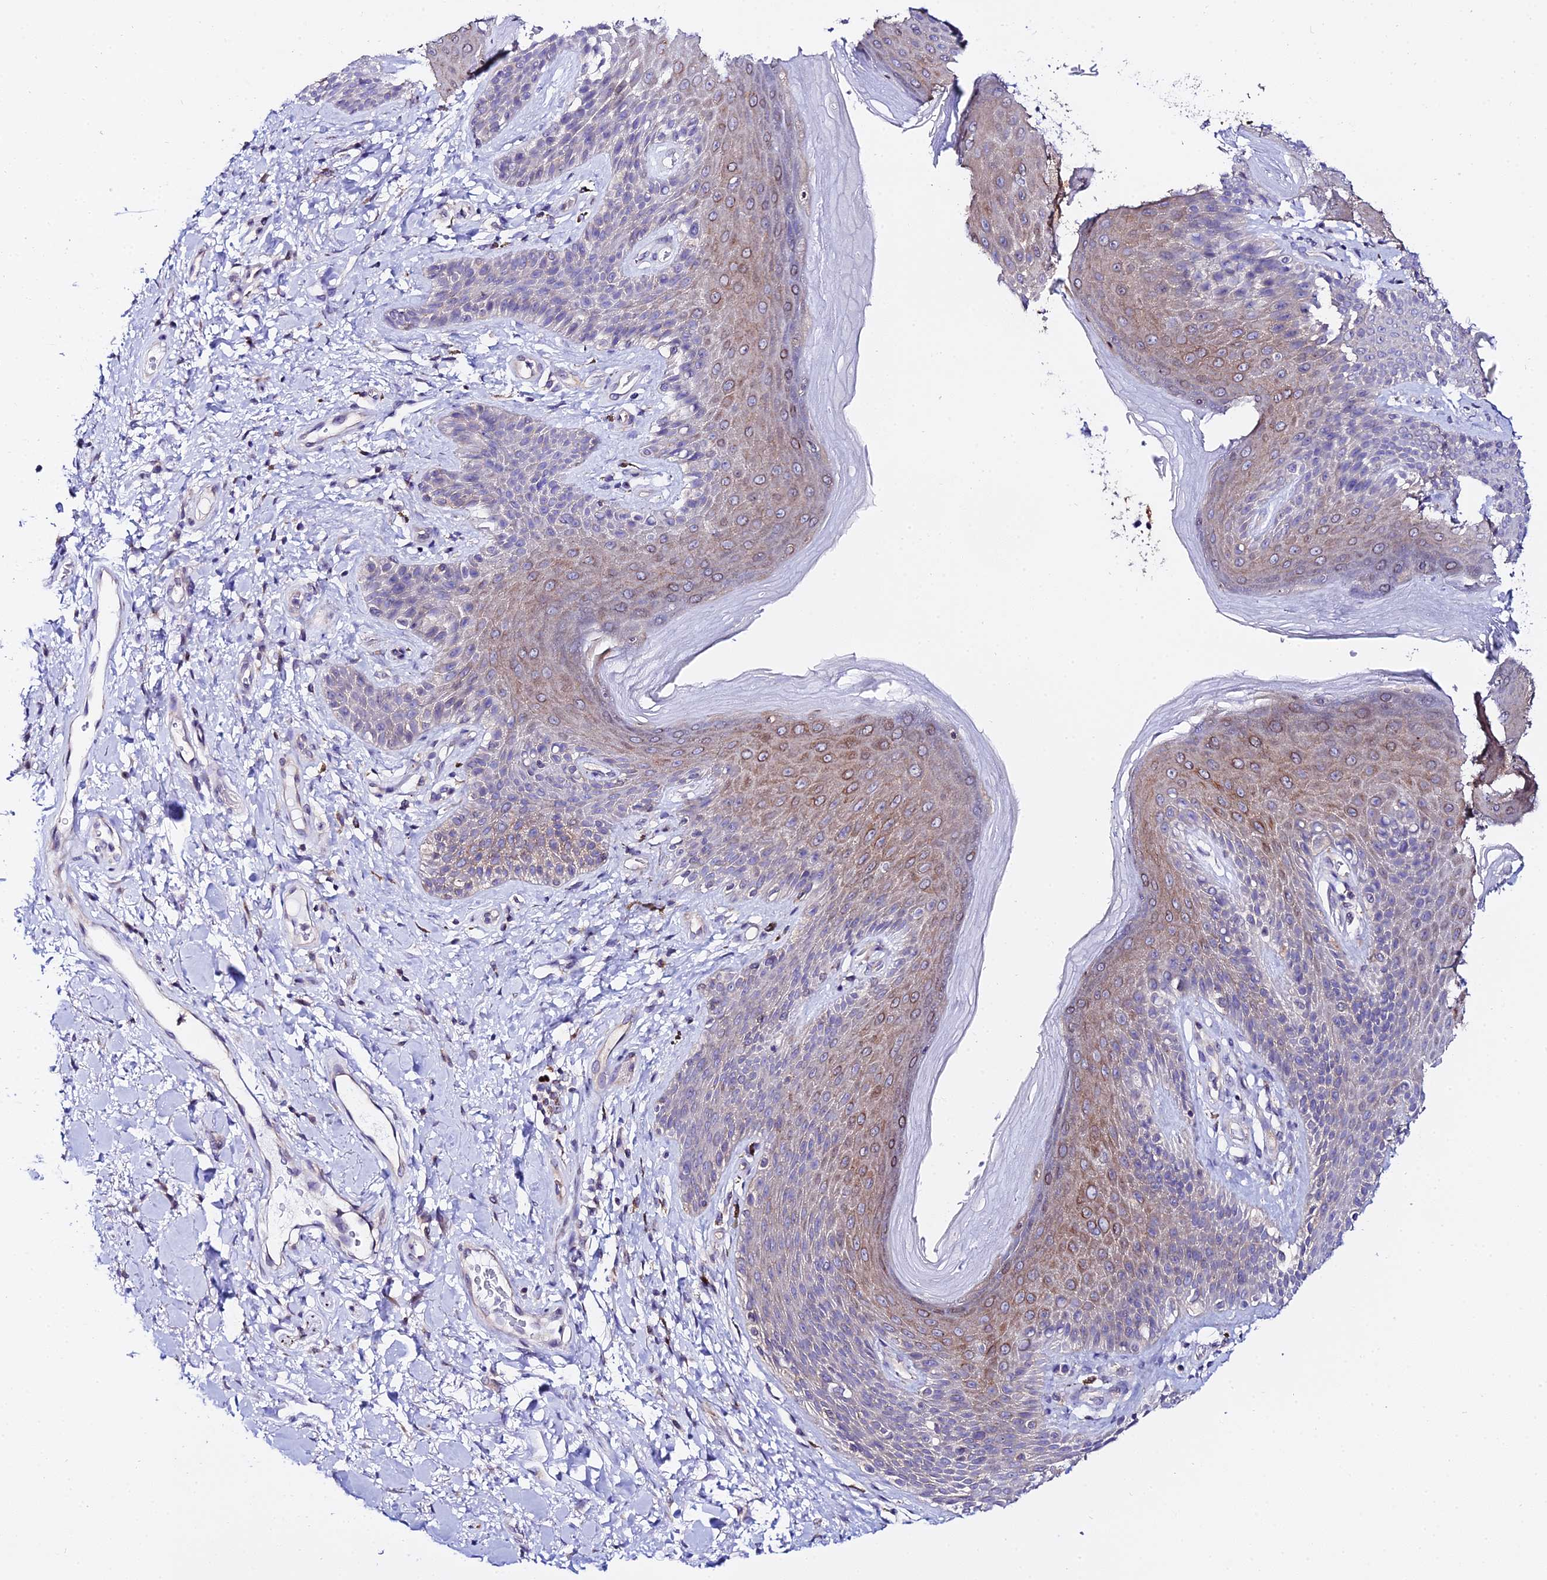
{"staining": {"intensity": "moderate", "quantity": "25%-75%", "location": "cytoplasmic/membranous"}, "tissue": "skin", "cell_type": "Epidermal cells", "image_type": "normal", "snomed": [{"axis": "morphology", "description": "Normal tissue, NOS"}, {"axis": "topography", "description": "Anal"}], "caption": "Immunohistochemistry (IHC) photomicrograph of benign skin stained for a protein (brown), which displays medium levels of moderate cytoplasmic/membranous expression in about 25%-75% of epidermal cells.", "gene": "ATG16L2", "patient": {"sex": "female", "age": 89}}